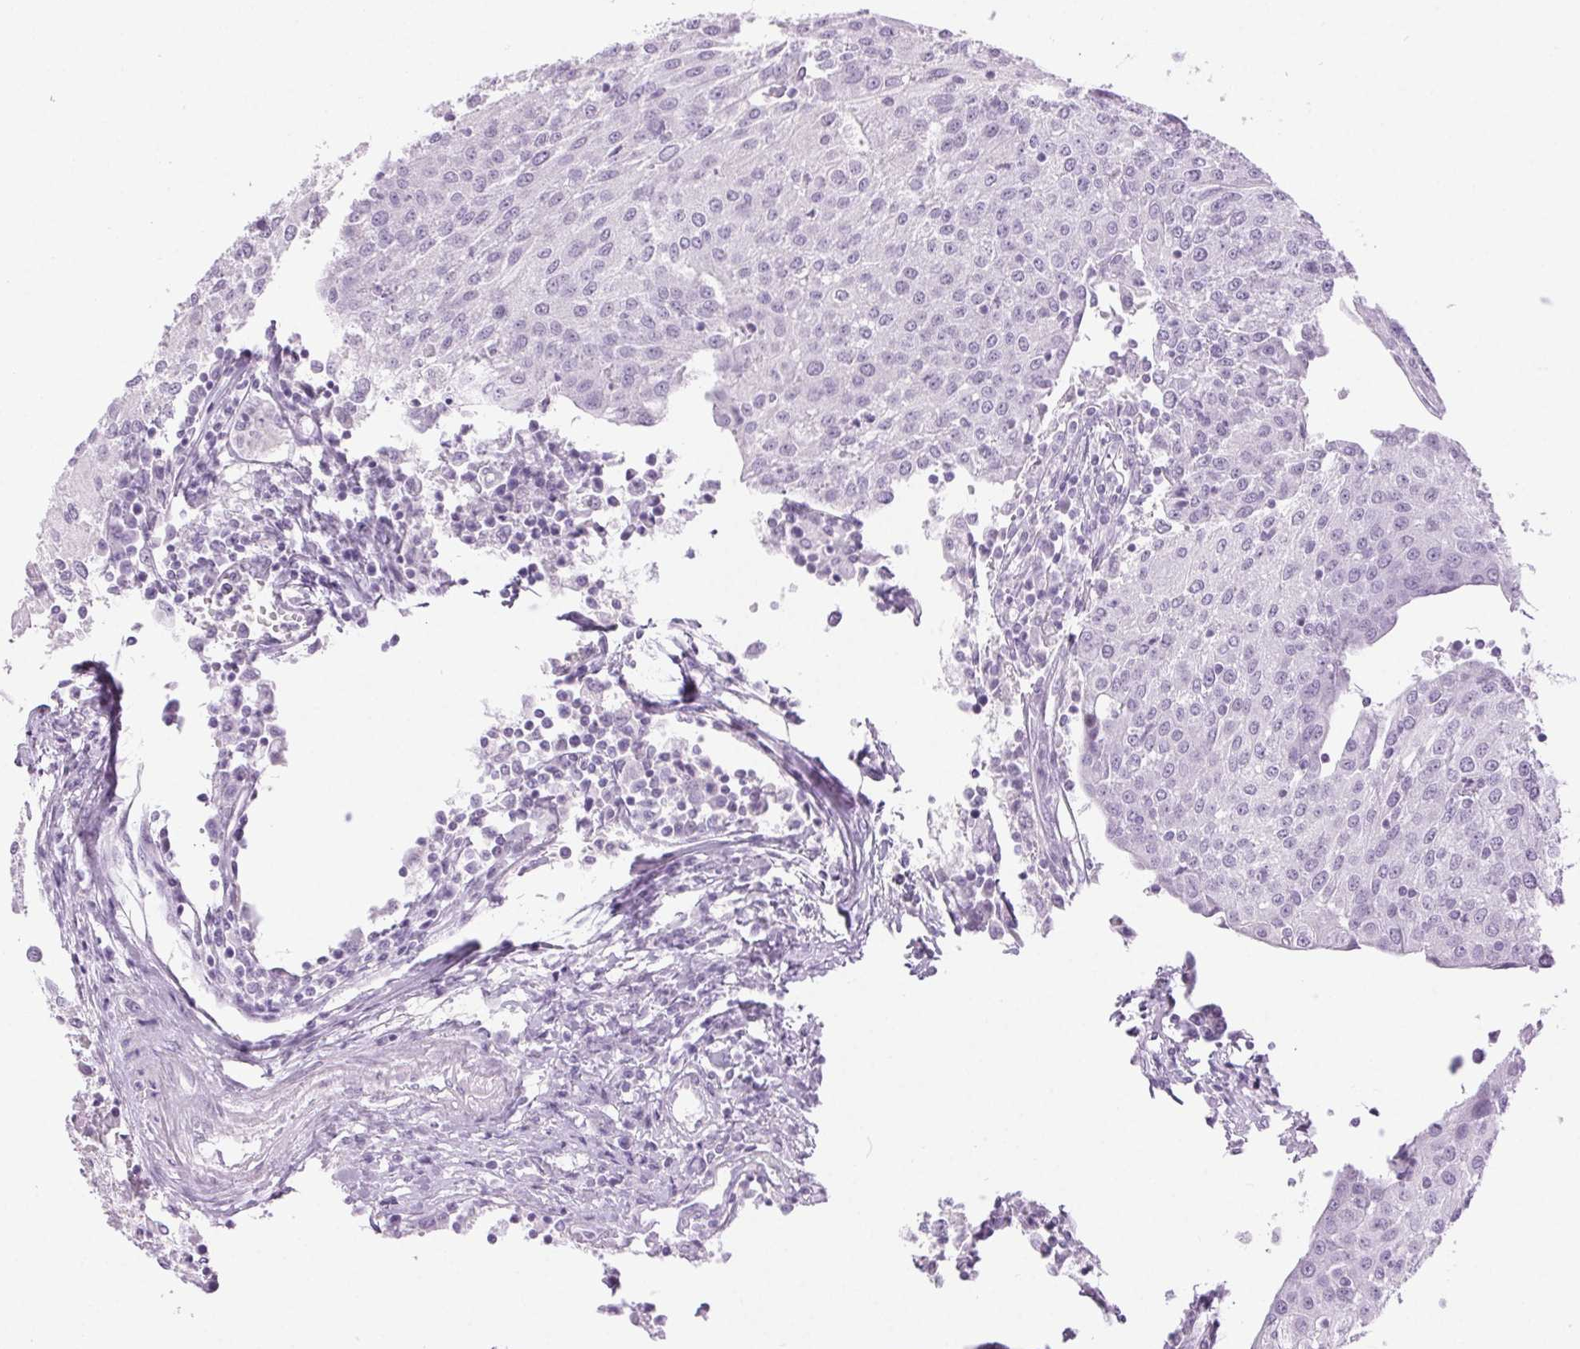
{"staining": {"intensity": "negative", "quantity": "none", "location": "none"}, "tissue": "urothelial cancer", "cell_type": "Tumor cells", "image_type": "cancer", "snomed": [{"axis": "morphology", "description": "Urothelial carcinoma, High grade"}, {"axis": "topography", "description": "Urinary bladder"}], "caption": "Tumor cells are negative for protein expression in human urothelial cancer.", "gene": "BEND2", "patient": {"sex": "female", "age": 85}}